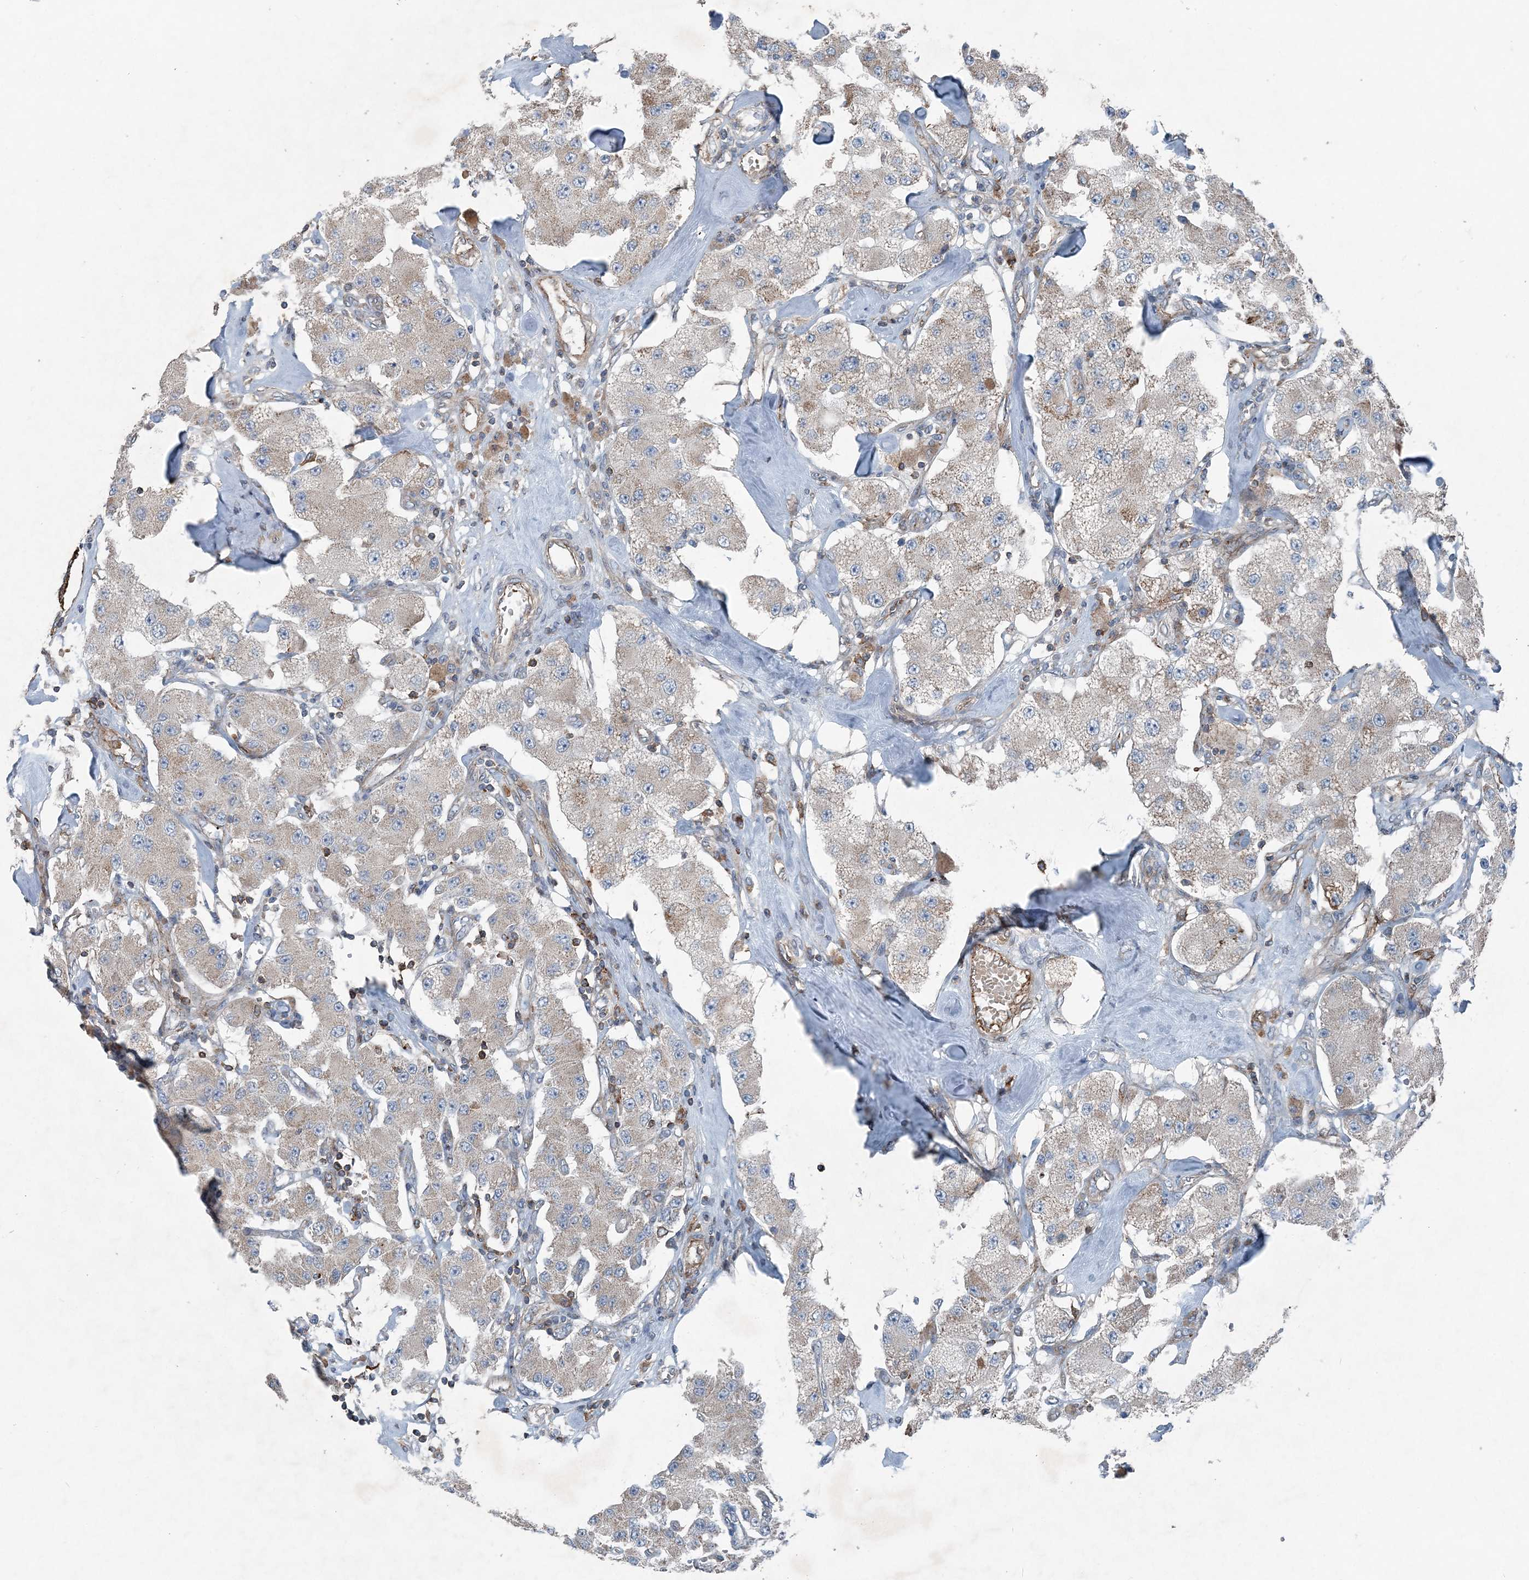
{"staining": {"intensity": "negative", "quantity": "none", "location": "none"}, "tissue": "carcinoid", "cell_type": "Tumor cells", "image_type": "cancer", "snomed": [{"axis": "morphology", "description": "Carcinoid, malignant, NOS"}, {"axis": "topography", "description": "Pancreas"}], "caption": "Immunohistochemistry histopathology image of human carcinoid (malignant) stained for a protein (brown), which exhibits no staining in tumor cells.", "gene": "DGUOK", "patient": {"sex": "male", "age": 41}}